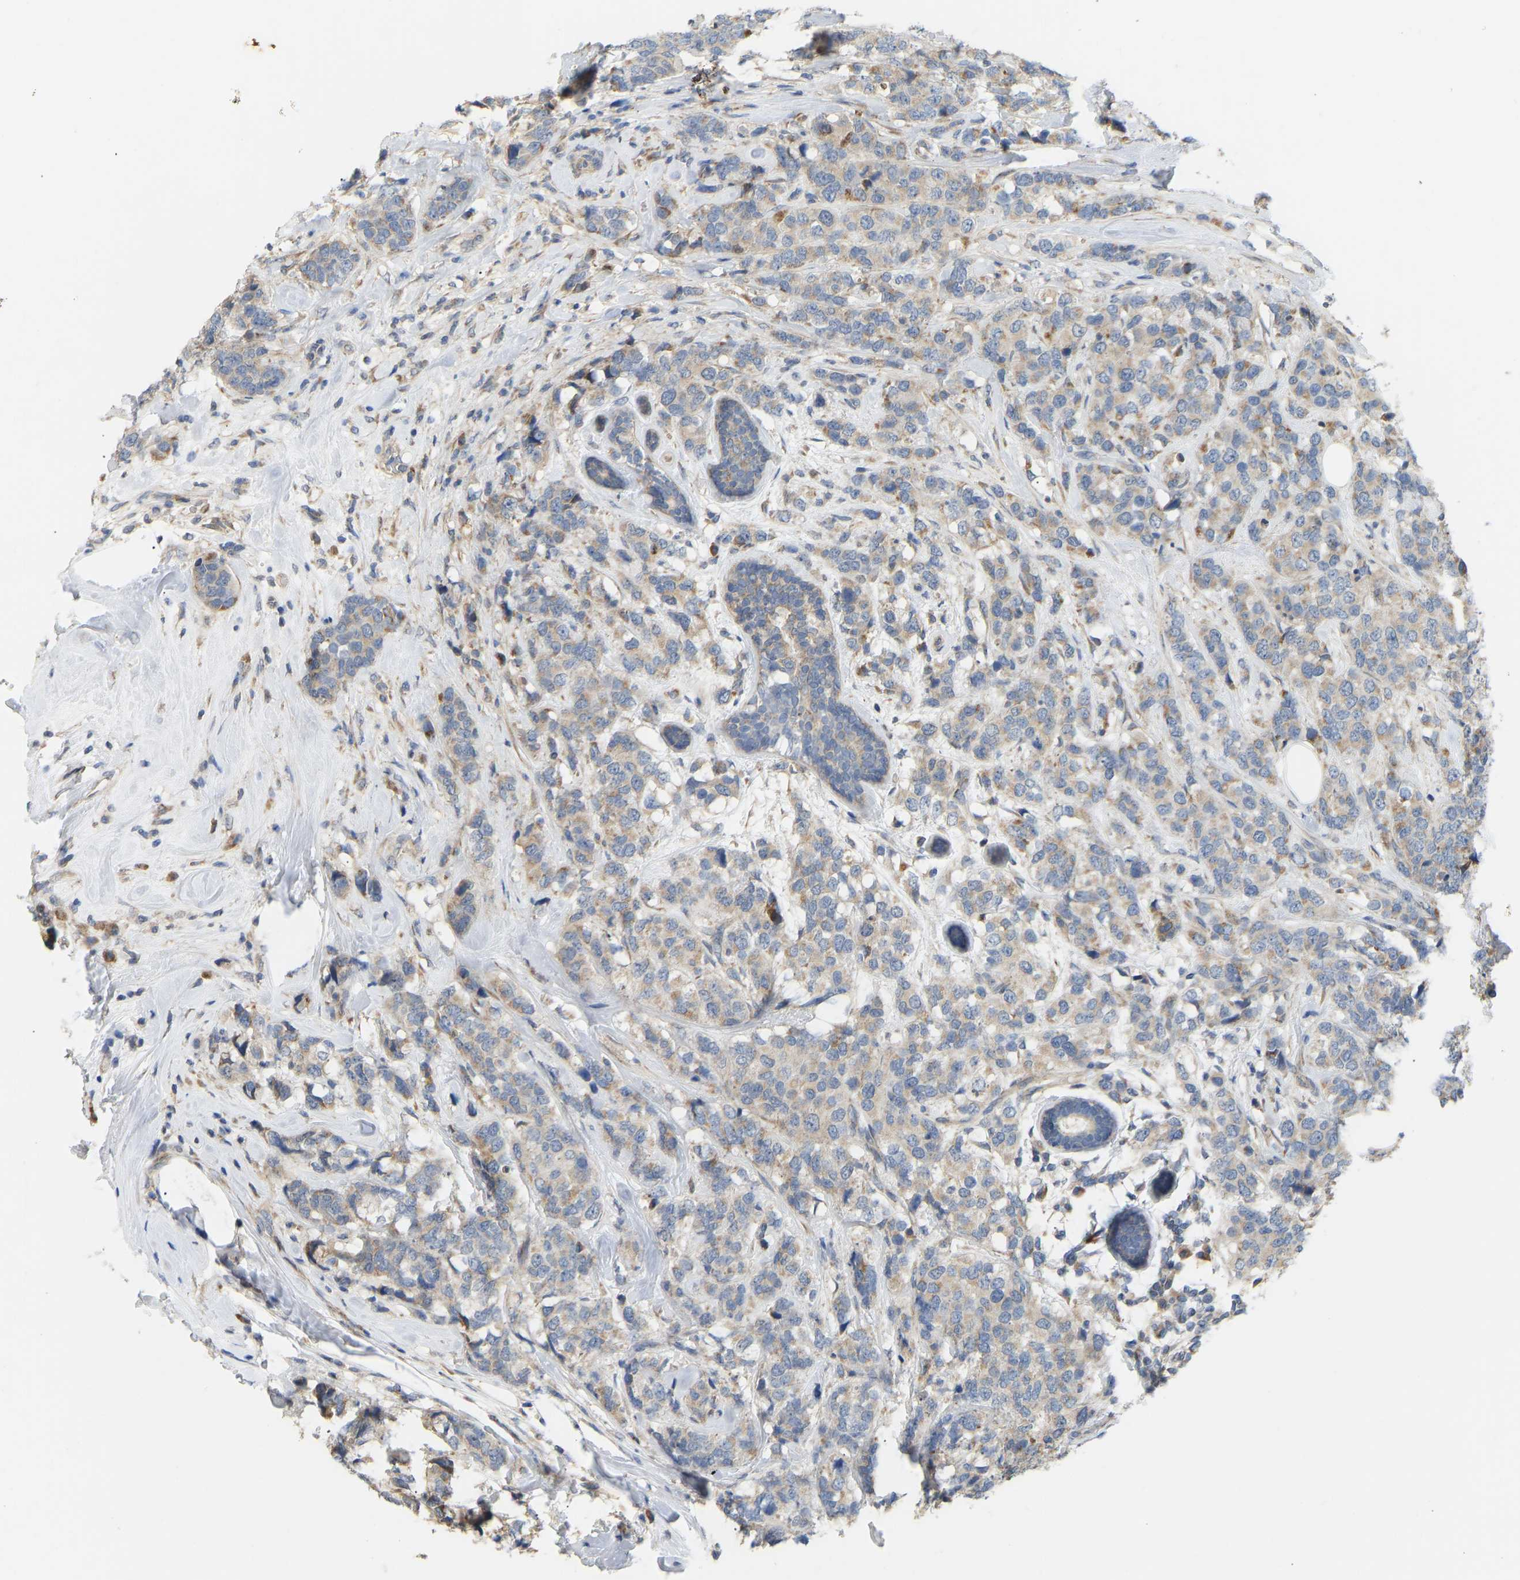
{"staining": {"intensity": "weak", "quantity": "25%-75%", "location": "cytoplasmic/membranous"}, "tissue": "breast cancer", "cell_type": "Tumor cells", "image_type": "cancer", "snomed": [{"axis": "morphology", "description": "Lobular carcinoma"}, {"axis": "topography", "description": "Breast"}], "caption": "The image exhibits immunohistochemical staining of breast cancer (lobular carcinoma). There is weak cytoplasmic/membranous expression is present in about 25%-75% of tumor cells.", "gene": "HACD2", "patient": {"sex": "female", "age": 59}}